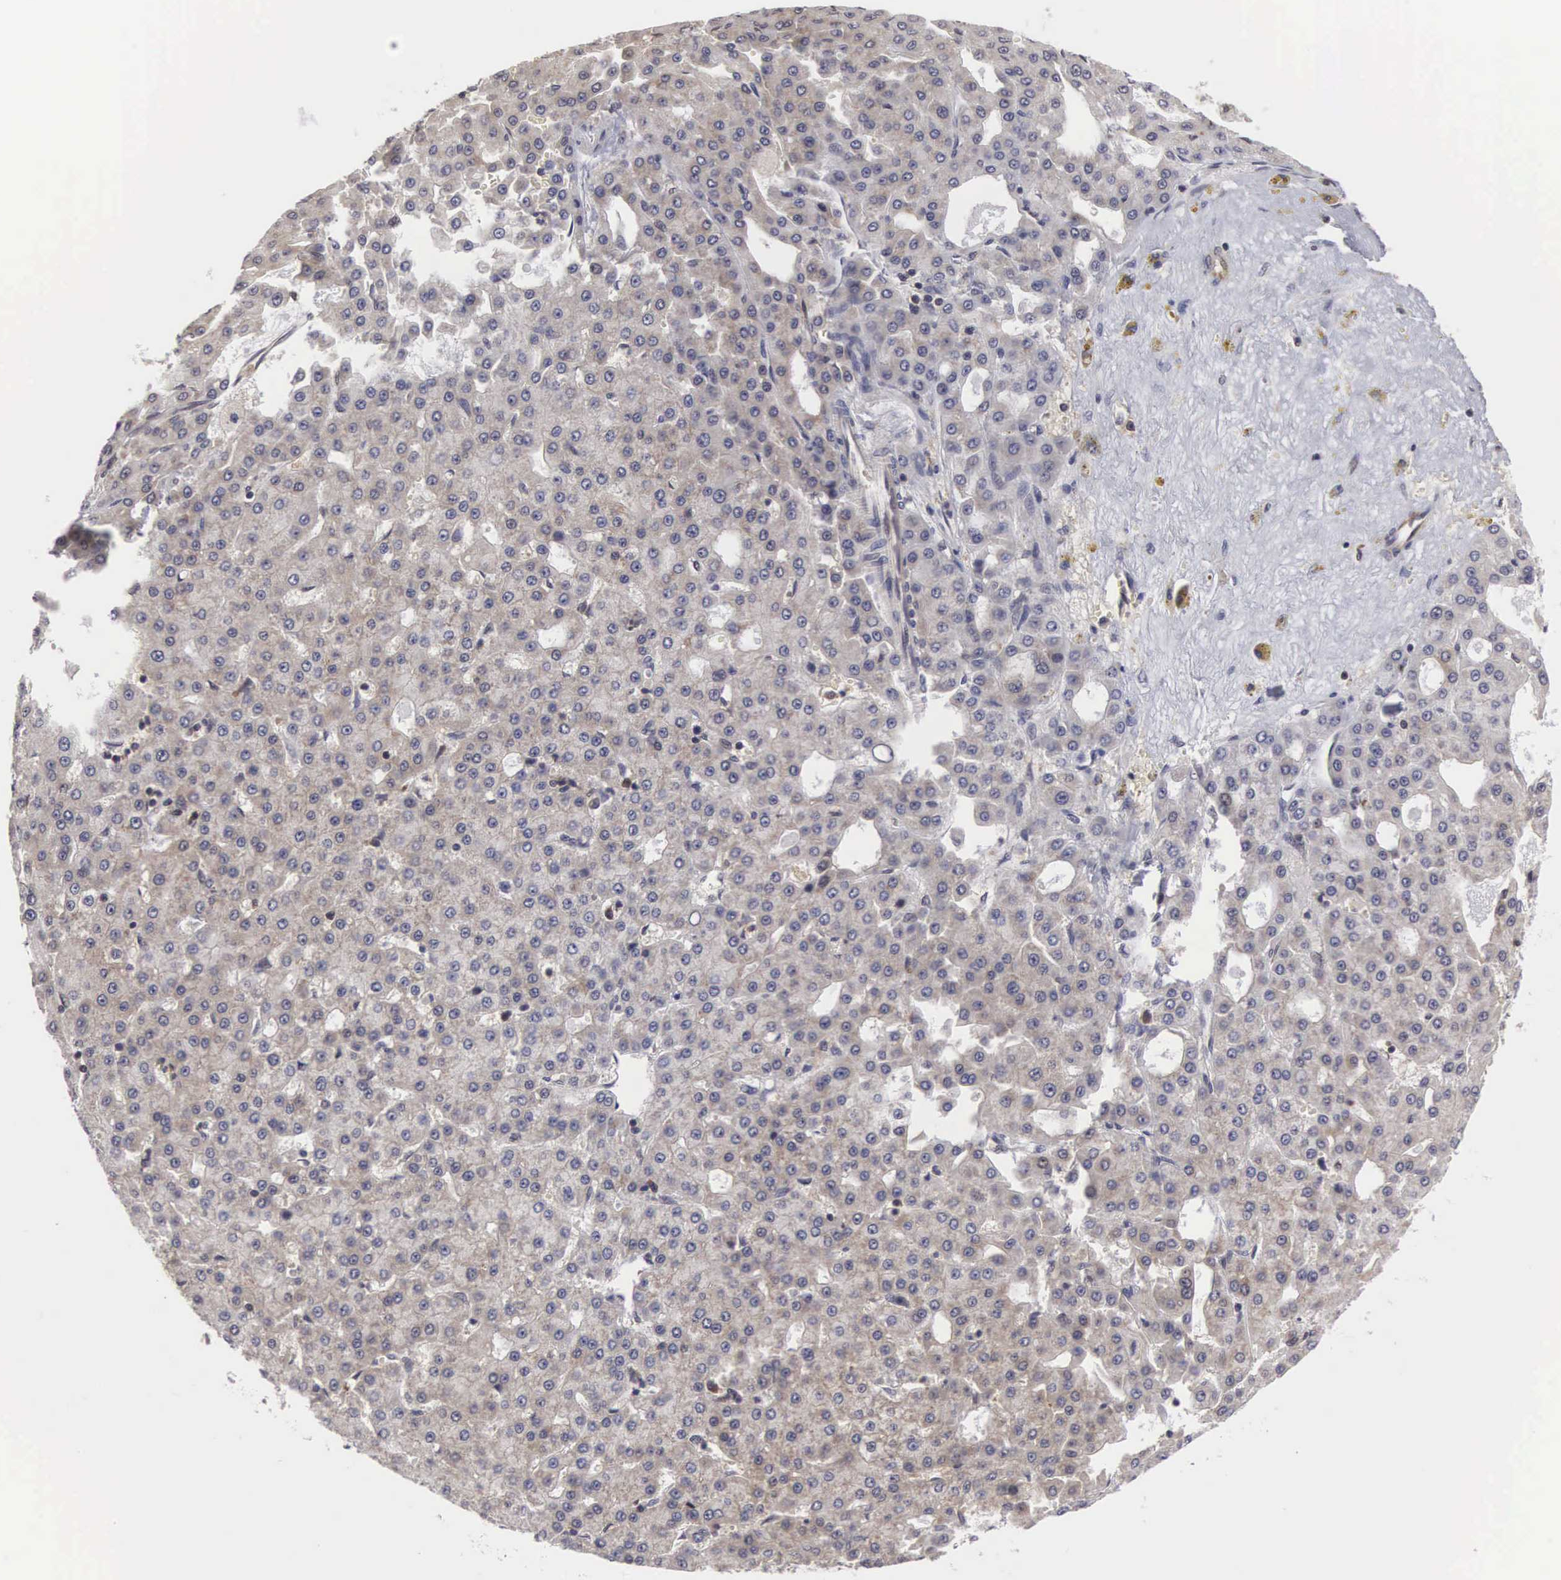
{"staining": {"intensity": "weak", "quantity": ">75%", "location": "cytoplasmic/membranous"}, "tissue": "liver cancer", "cell_type": "Tumor cells", "image_type": "cancer", "snomed": [{"axis": "morphology", "description": "Carcinoma, Hepatocellular, NOS"}, {"axis": "topography", "description": "Liver"}], "caption": "The histopathology image shows immunohistochemical staining of liver cancer. There is weak cytoplasmic/membranous expression is appreciated in about >75% of tumor cells.", "gene": "ADSL", "patient": {"sex": "male", "age": 47}}